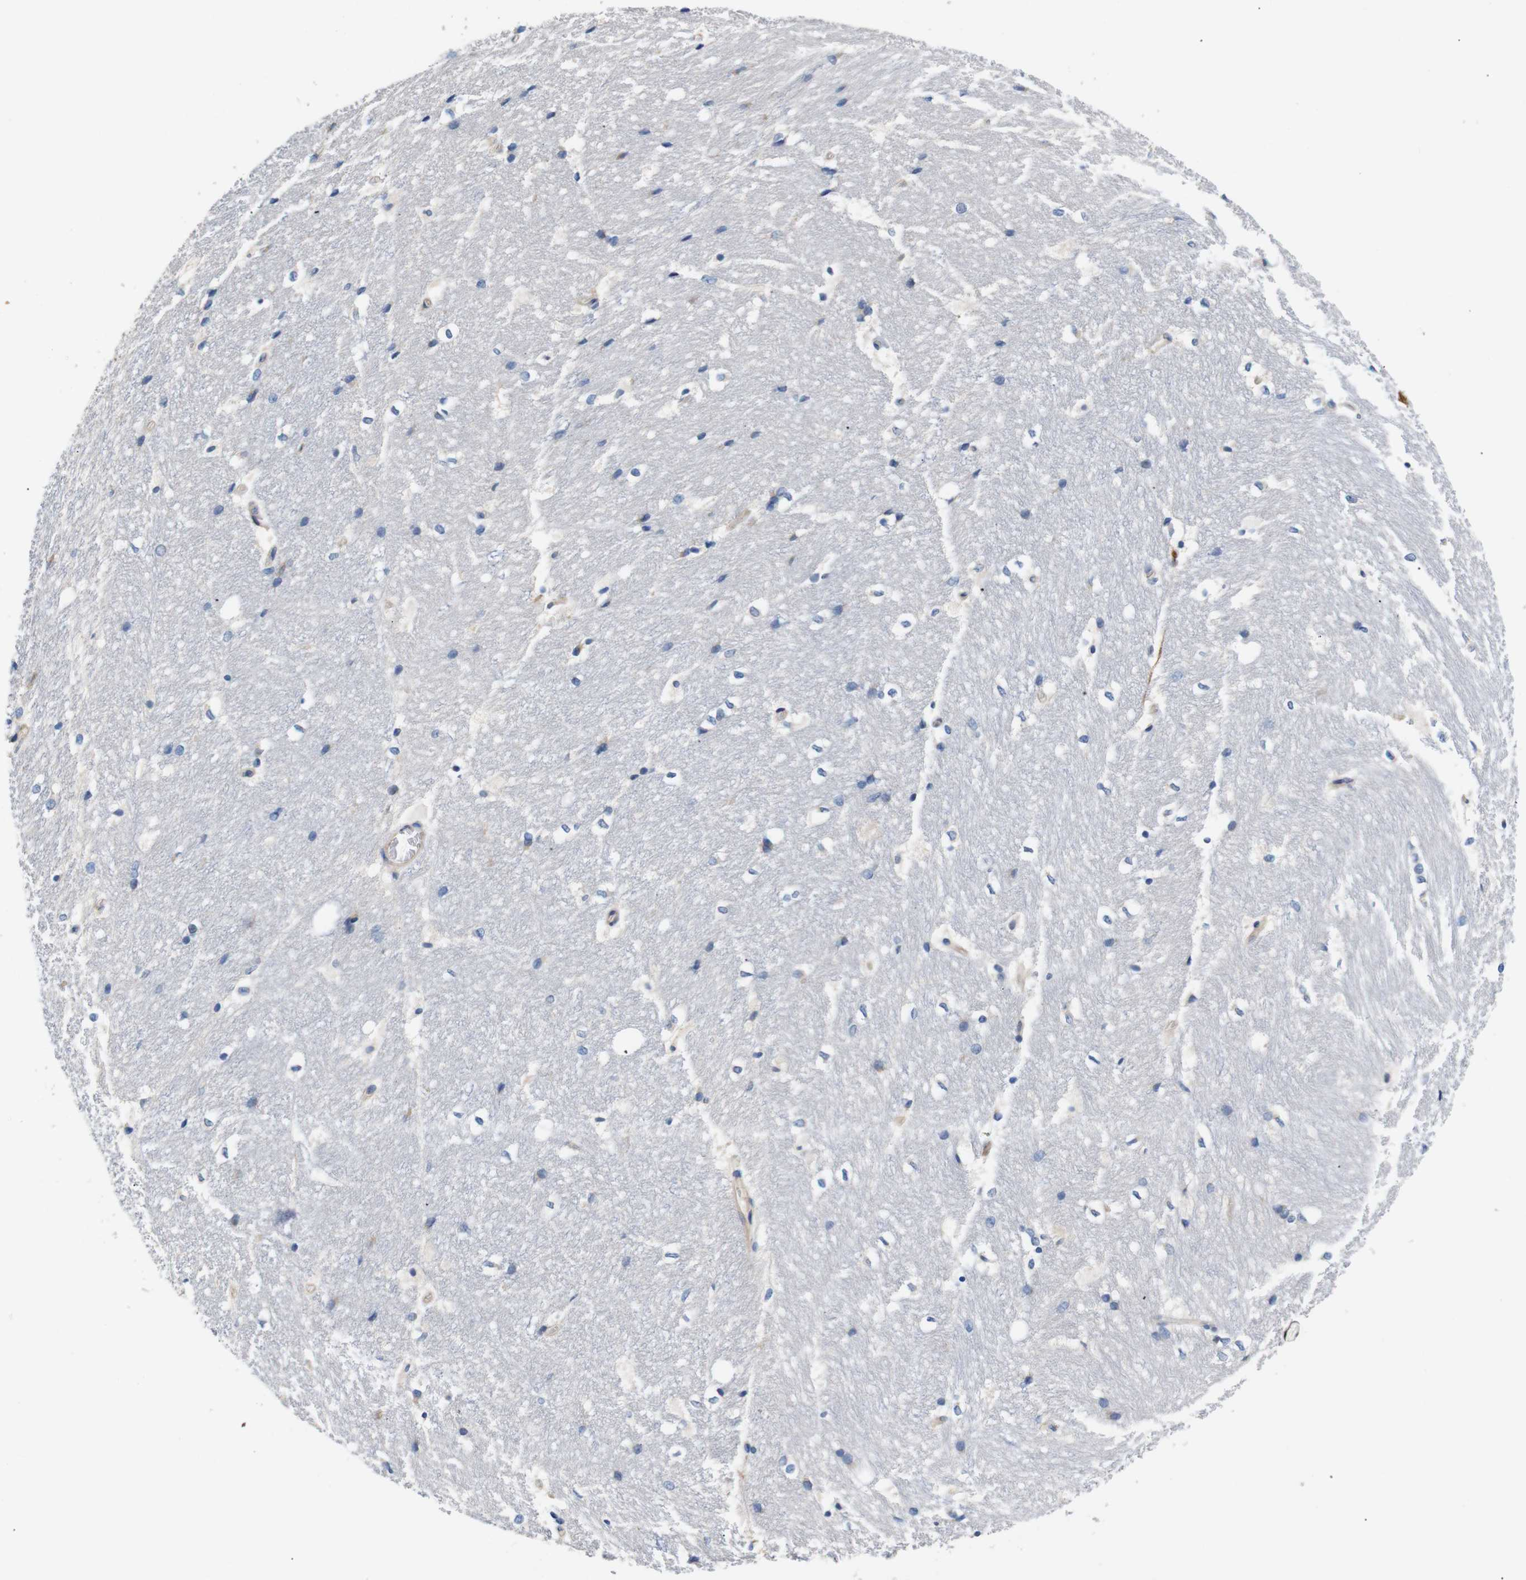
{"staining": {"intensity": "negative", "quantity": "none", "location": "none"}, "tissue": "hippocampus", "cell_type": "Glial cells", "image_type": "normal", "snomed": [{"axis": "morphology", "description": "Normal tissue, NOS"}, {"axis": "topography", "description": "Hippocampus"}], "caption": "IHC image of unremarkable hippocampus: hippocampus stained with DAB (3,3'-diaminobenzidine) reveals no significant protein staining in glial cells.", "gene": "UBE2G2", "patient": {"sex": "female", "age": 19}}